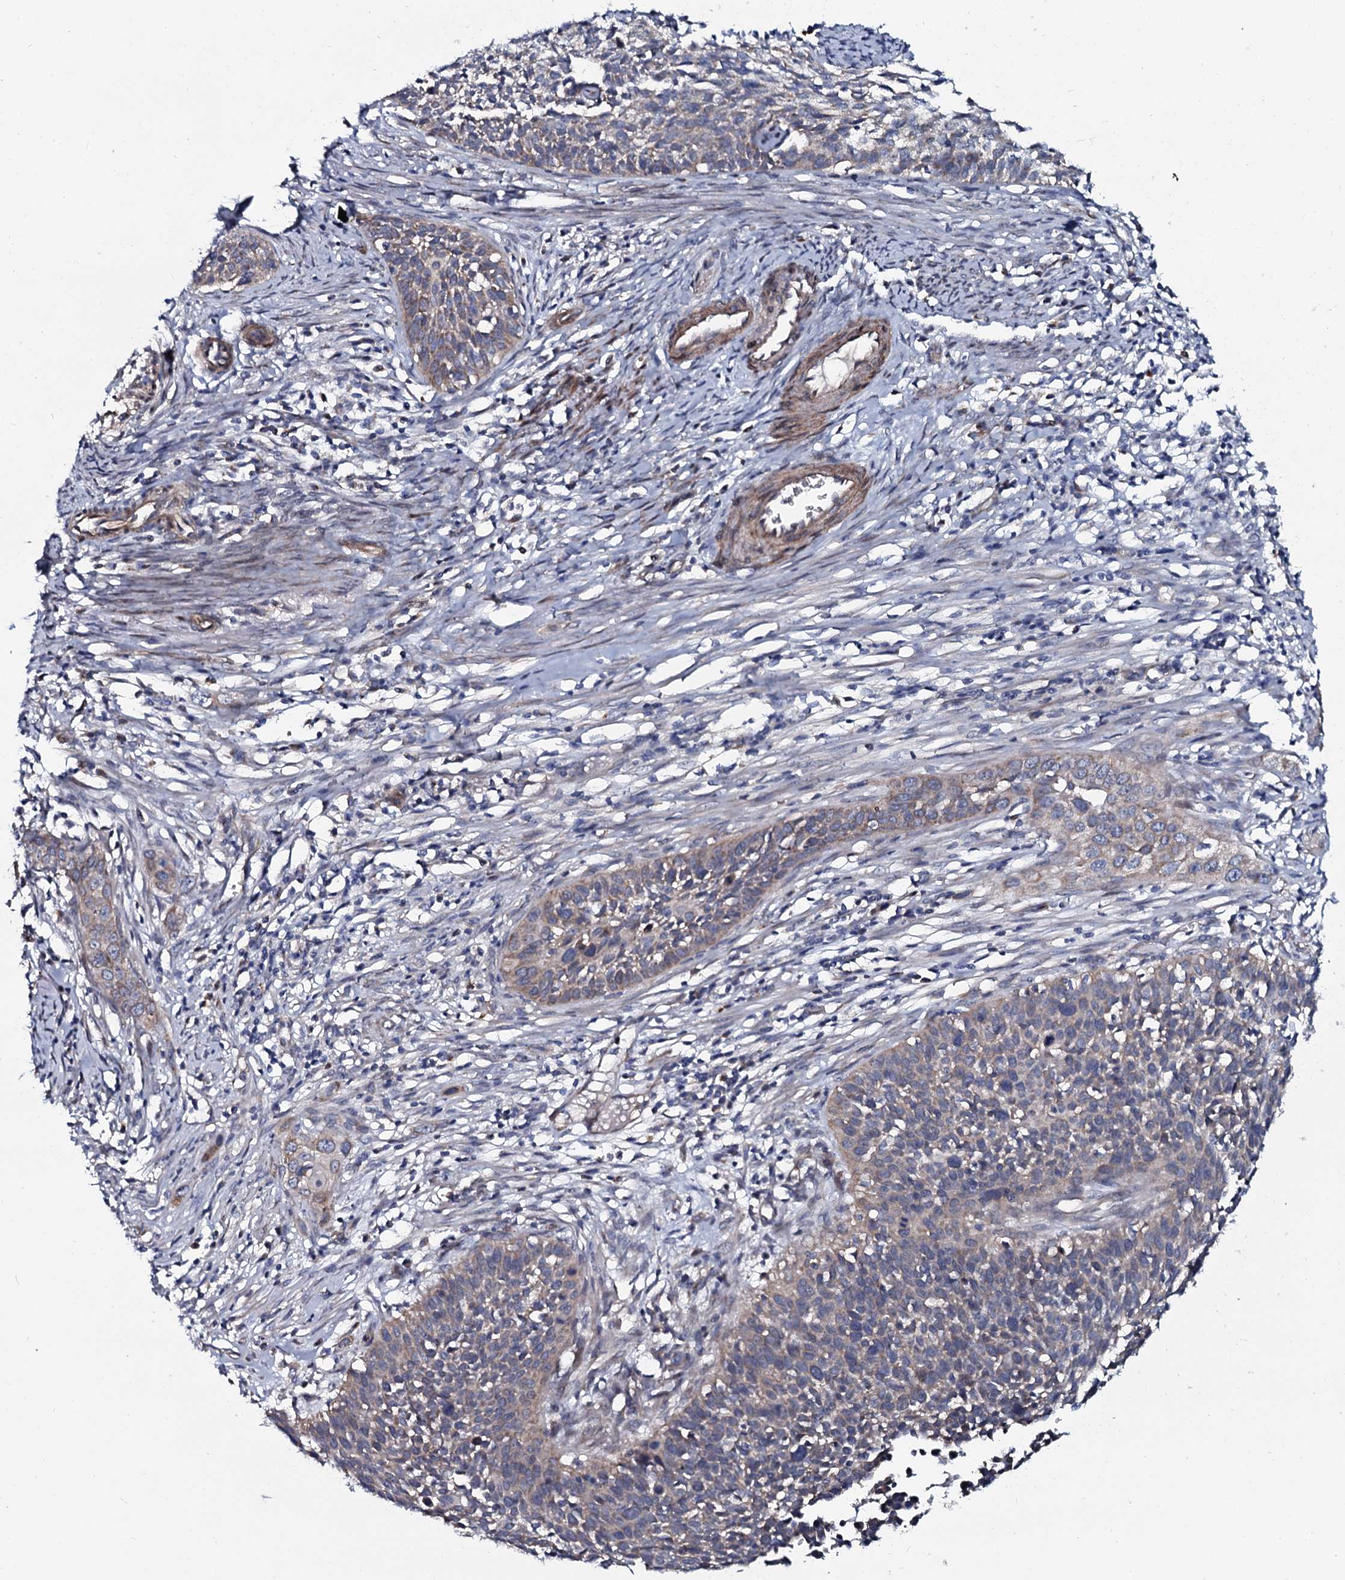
{"staining": {"intensity": "weak", "quantity": "25%-75%", "location": "cytoplasmic/membranous"}, "tissue": "cervical cancer", "cell_type": "Tumor cells", "image_type": "cancer", "snomed": [{"axis": "morphology", "description": "Squamous cell carcinoma, NOS"}, {"axis": "topography", "description": "Cervix"}], "caption": "Tumor cells demonstrate weak cytoplasmic/membranous positivity in about 25%-75% of cells in cervical cancer (squamous cell carcinoma). (DAB (3,3'-diaminobenzidine) IHC, brown staining for protein, blue staining for nuclei).", "gene": "KCTD4", "patient": {"sex": "female", "age": 34}}